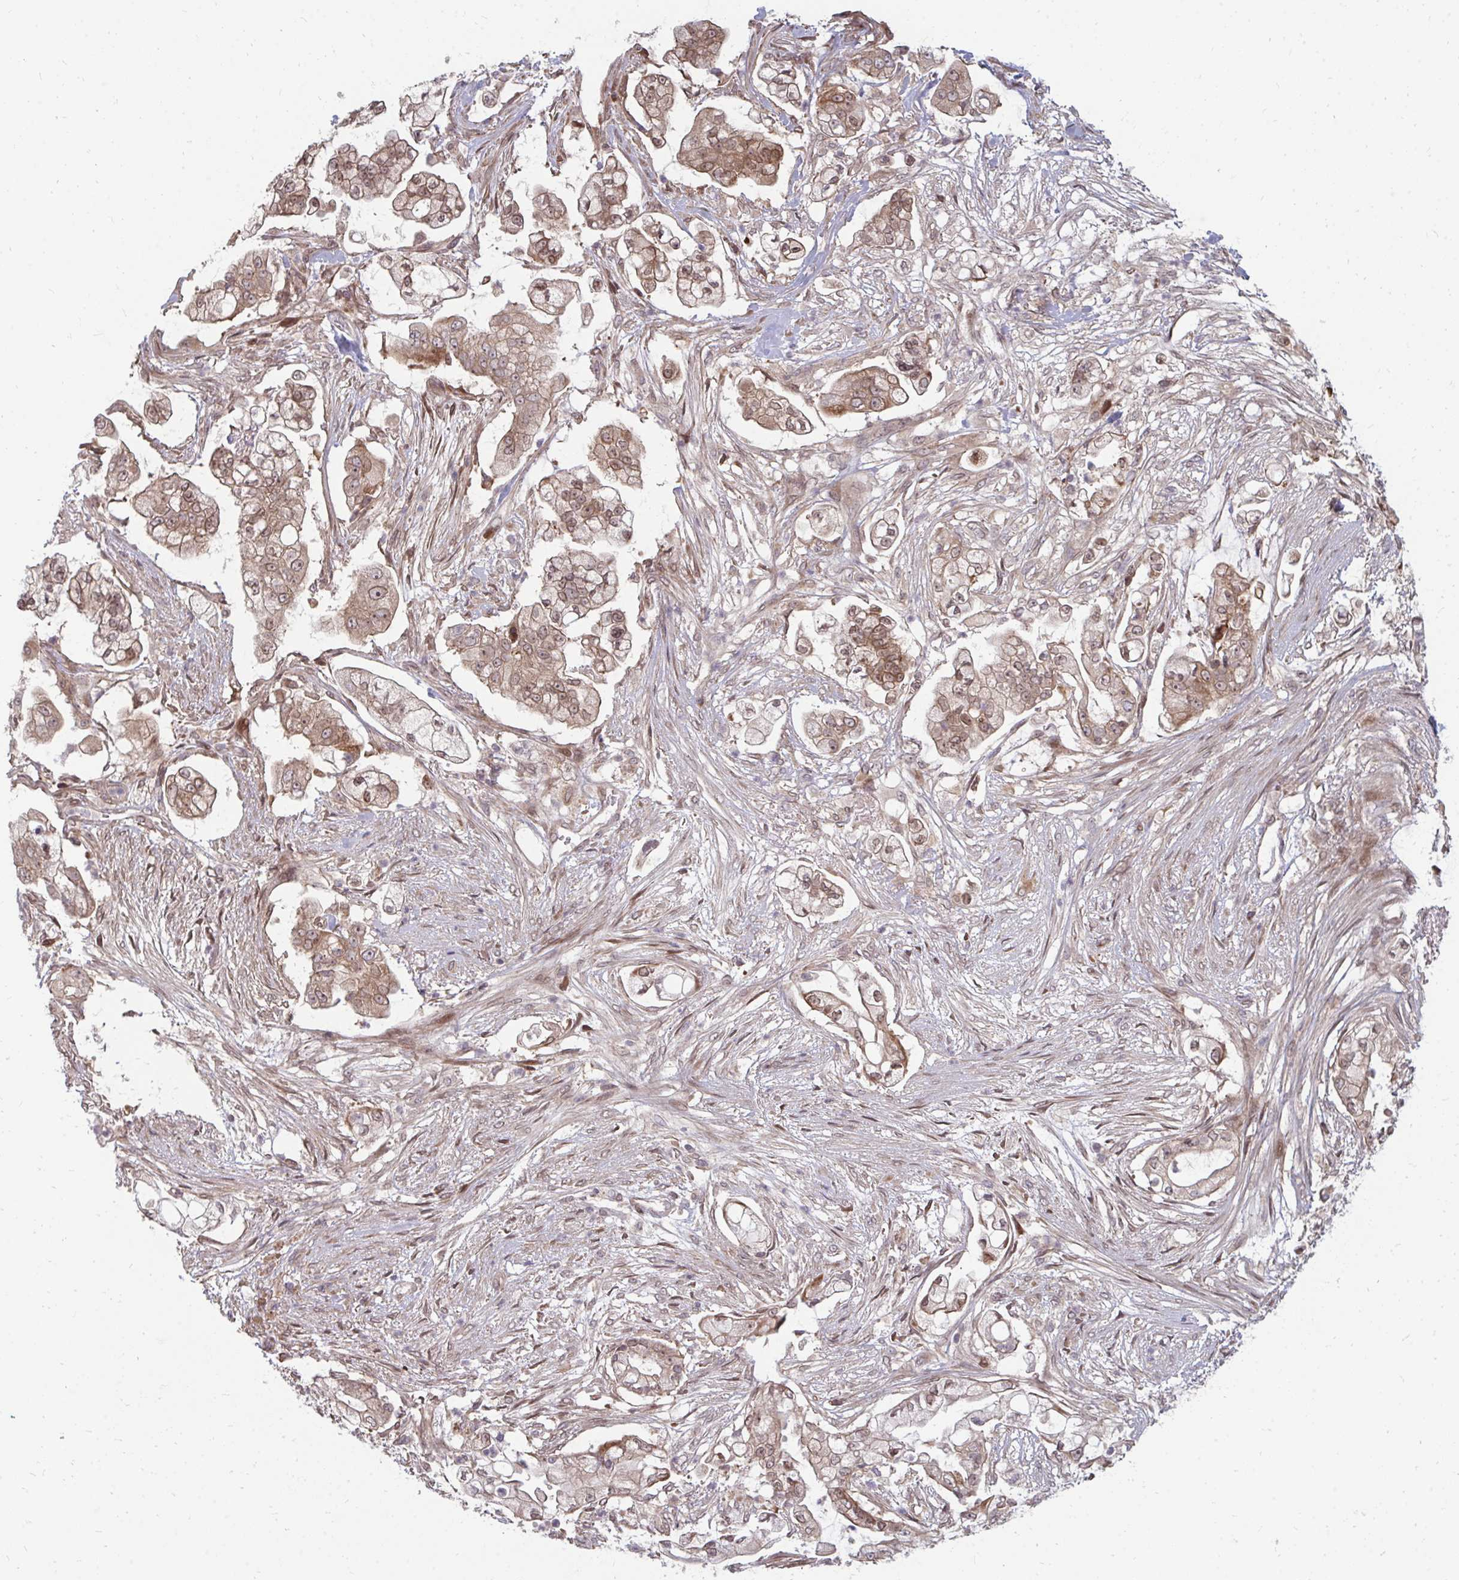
{"staining": {"intensity": "weak", "quantity": ">75%", "location": "cytoplasmic/membranous,nuclear"}, "tissue": "pancreatic cancer", "cell_type": "Tumor cells", "image_type": "cancer", "snomed": [{"axis": "morphology", "description": "Adenocarcinoma, NOS"}, {"axis": "topography", "description": "Pancreas"}], "caption": "Immunohistochemical staining of adenocarcinoma (pancreatic) demonstrates weak cytoplasmic/membranous and nuclear protein positivity in about >75% of tumor cells.", "gene": "ZNF285", "patient": {"sex": "female", "age": 69}}